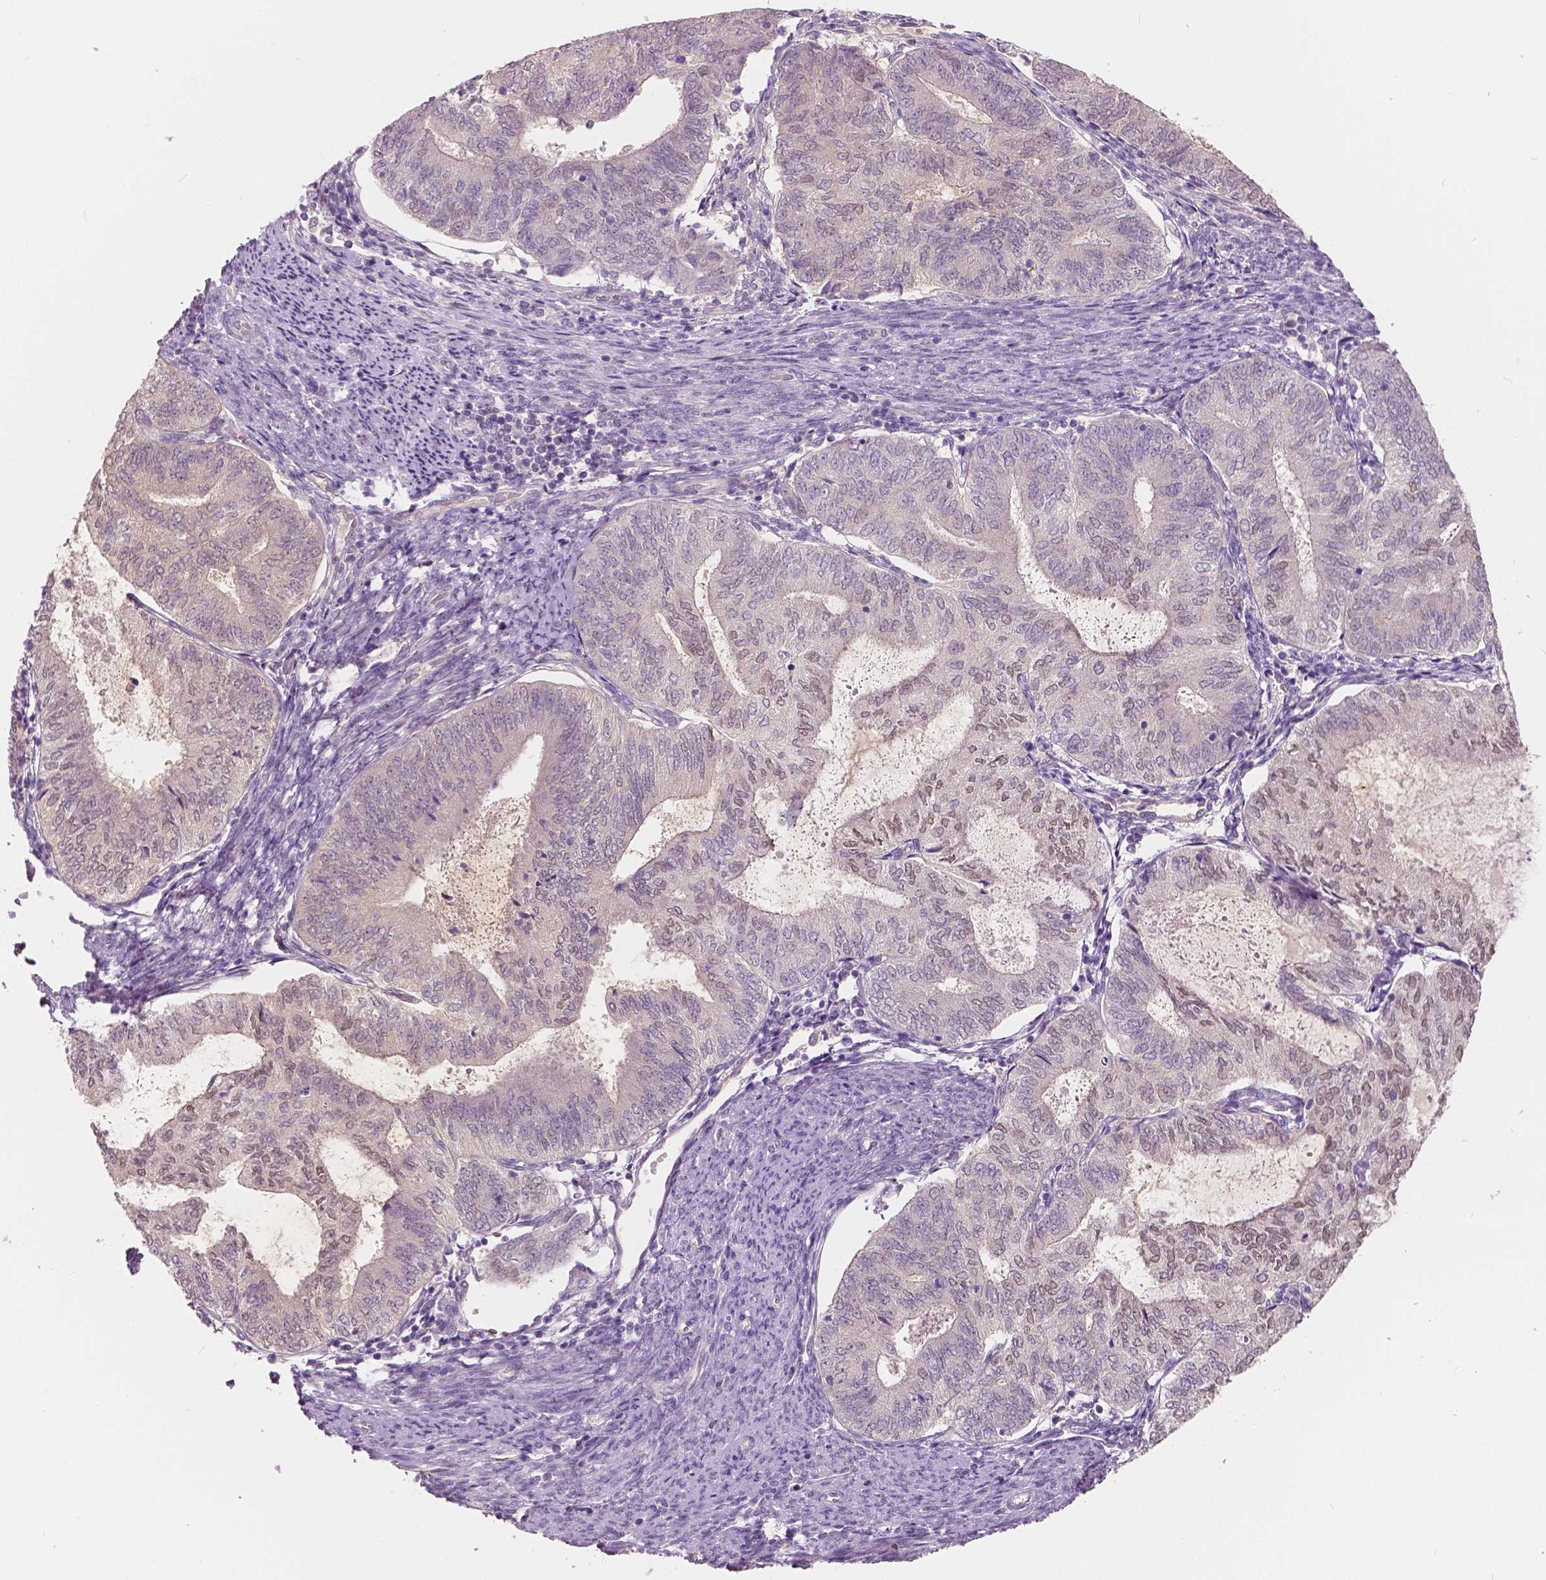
{"staining": {"intensity": "weak", "quantity": "<25%", "location": "nuclear"}, "tissue": "endometrial cancer", "cell_type": "Tumor cells", "image_type": "cancer", "snomed": [{"axis": "morphology", "description": "Adenocarcinoma, NOS"}, {"axis": "topography", "description": "Endometrium"}], "caption": "DAB immunohistochemical staining of human endometrial cancer (adenocarcinoma) reveals no significant expression in tumor cells.", "gene": "TKFC", "patient": {"sex": "female", "age": 65}}